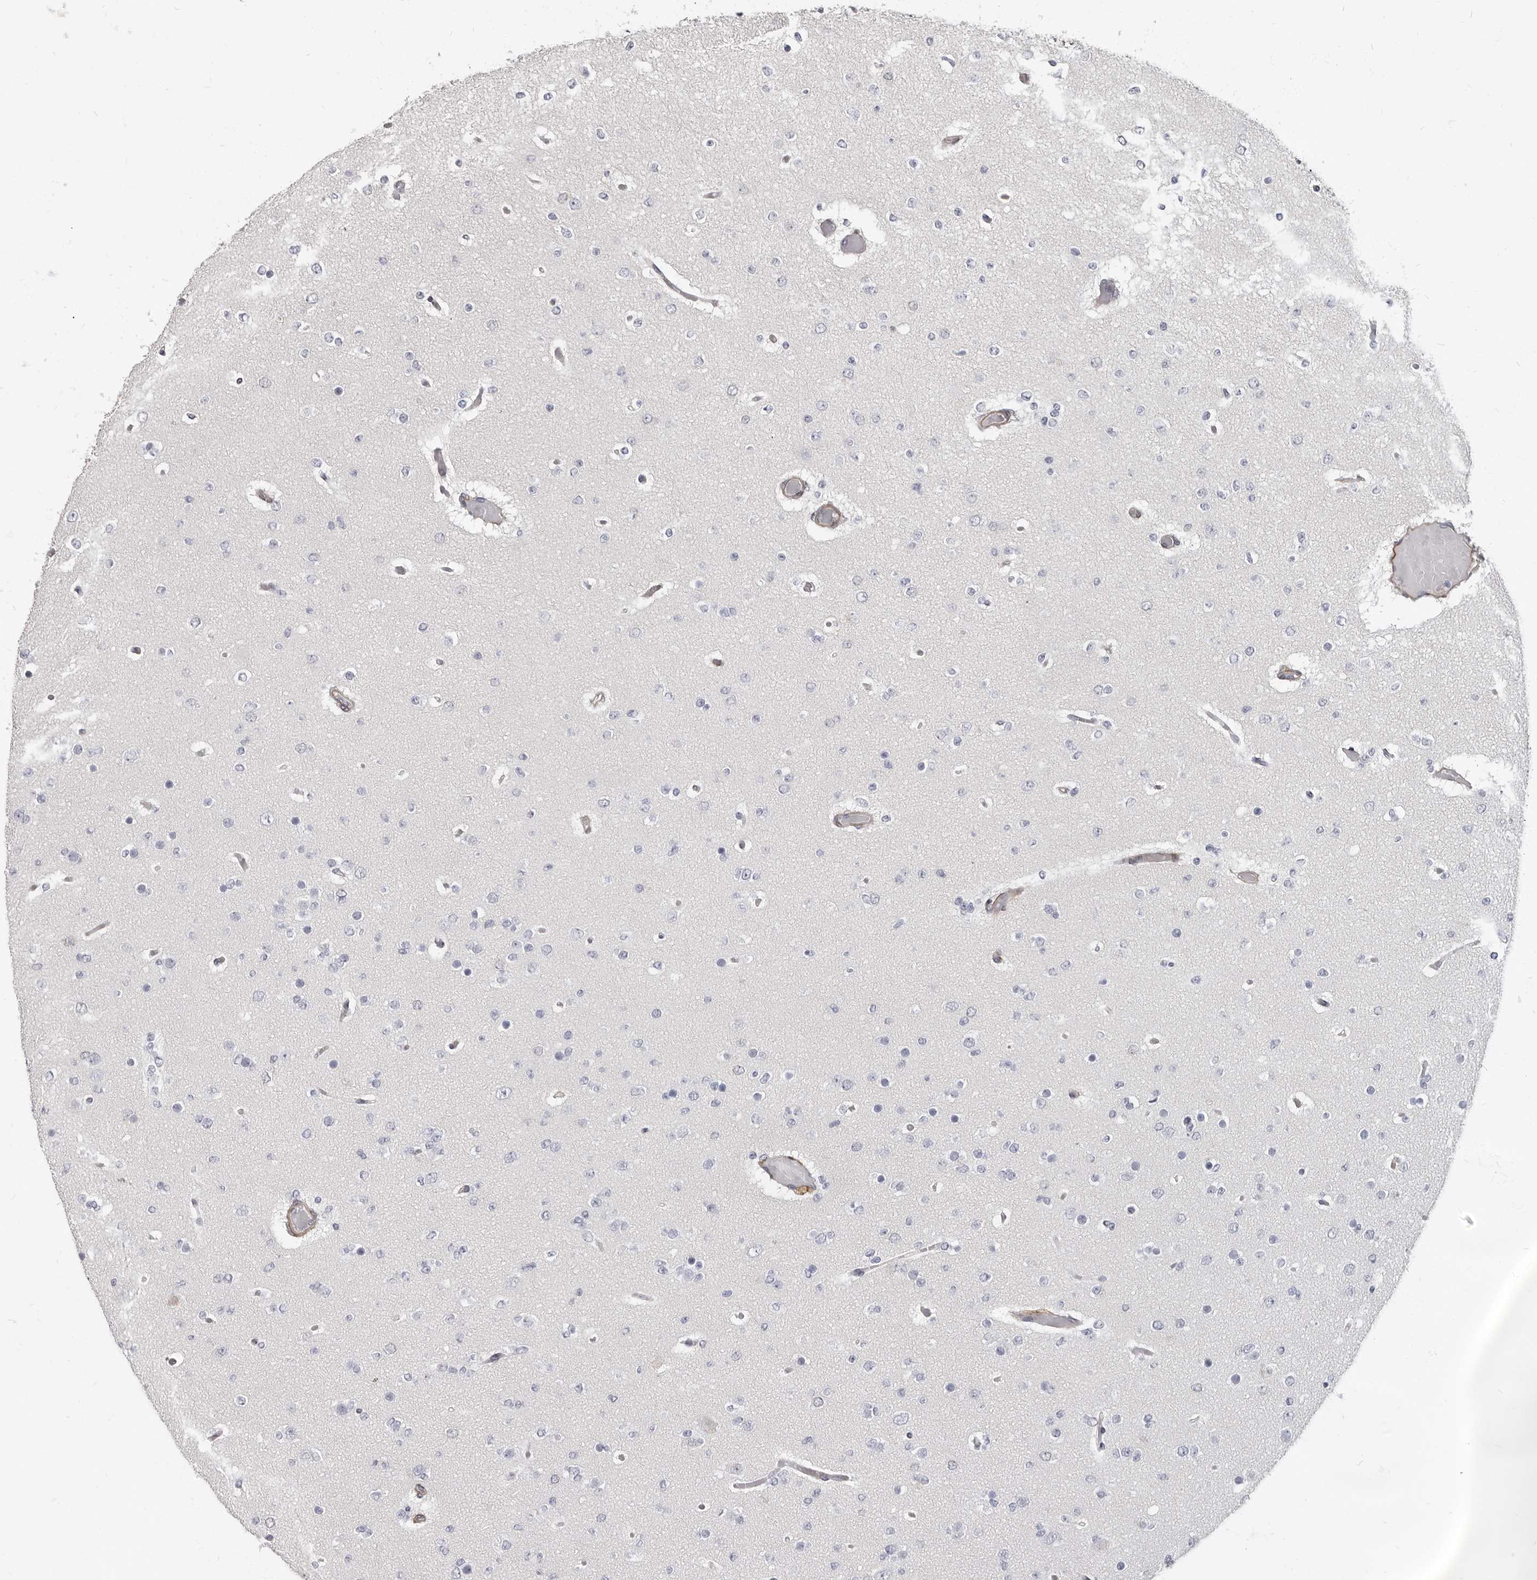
{"staining": {"intensity": "negative", "quantity": "none", "location": "none"}, "tissue": "glioma", "cell_type": "Tumor cells", "image_type": "cancer", "snomed": [{"axis": "morphology", "description": "Glioma, malignant, Low grade"}, {"axis": "topography", "description": "Brain"}], "caption": "Tumor cells are negative for brown protein staining in low-grade glioma (malignant).", "gene": "MRGPRF", "patient": {"sex": "female", "age": 22}}